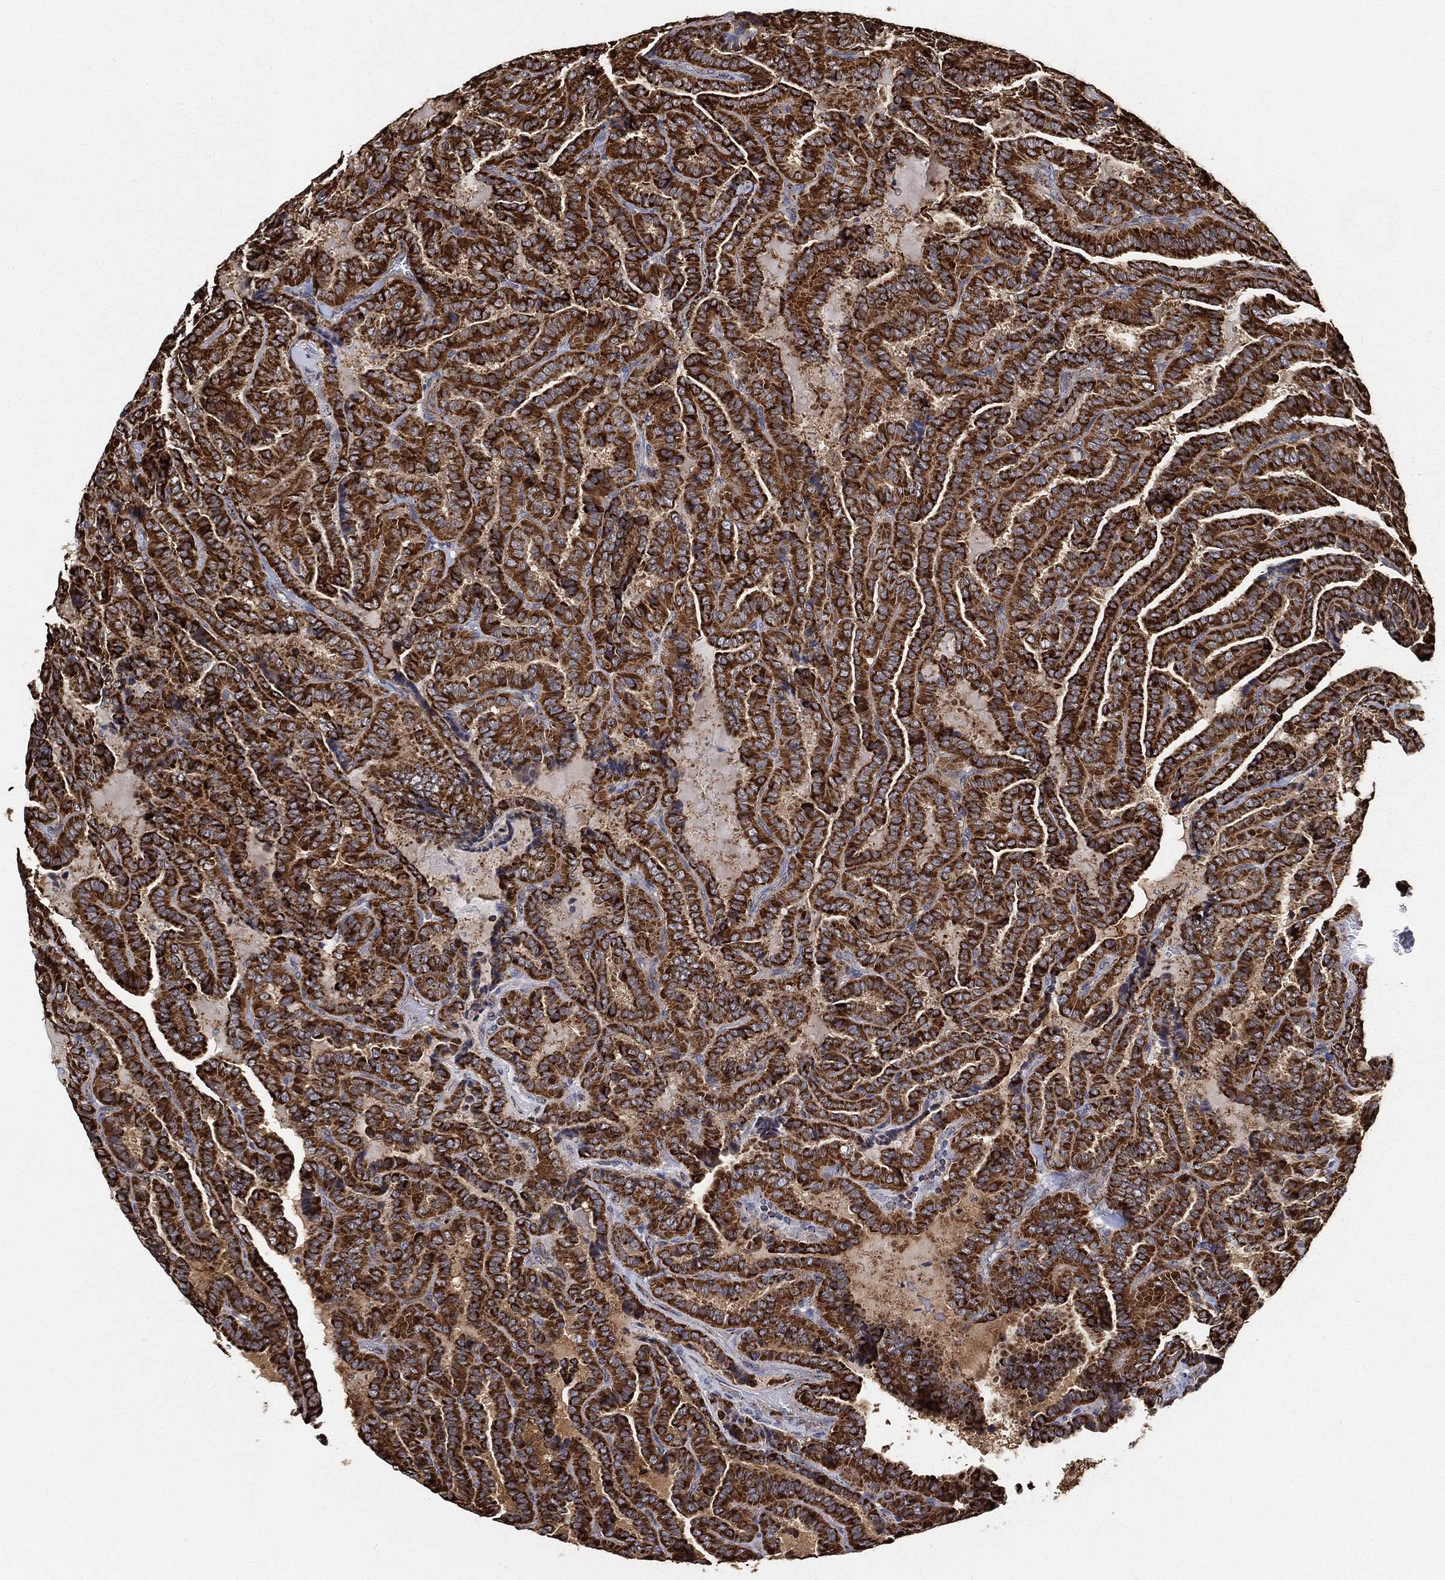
{"staining": {"intensity": "strong", "quantity": ">75%", "location": "cytoplasmic/membranous"}, "tissue": "thyroid cancer", "cell_type": "Tumor cells", "image_type": "cancer", "snomed": [{"axis": "morphology", "description": "Papillary adenocarcinoma, NOS"}, {"axis": "topography", "description": "Thyroid gland"}], "caption": "Immunohistochemistry of human thyroid papillary adenocarcinoma demonstrates high levels of strong cytoplasmic/membranous expression in approximately >75% of tumor cells. Nuclei are stained in blue.", "gene": "SLC38A7", "patient": {"sex": "female", "age": 39}}